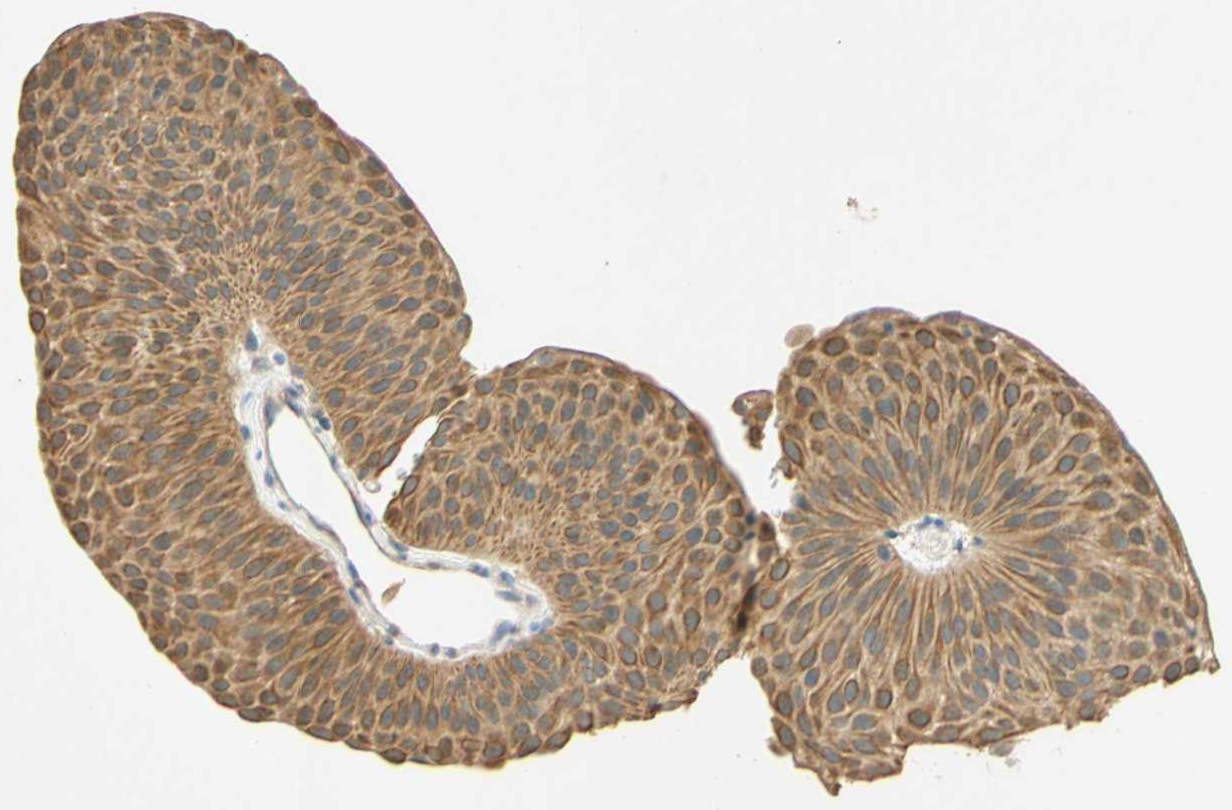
{"staining": {"intensity": "moderate", "quantity": ">75%", "location": "cytoplasmic/membranous"}, "tissue": "urothelial cancer", "cell_type": "Tumor cells", "image_type": "cancer", "snomed": [{"axis": "morphology", "description": "Urothelial carcinoma, Low grade"}, {"axis": "topography", "description": "Urinary bladder"}], "caption": "An immunohistochemistry (IHC) image of tumor tissue is shown. Protein staining in brown labels moderate cytoplasmic/membranous positivity in low-grade urothelial carcinoma within tumor cells.", "gene": "ENTREP2", "patient": {"sex": "female", "age": 60}}